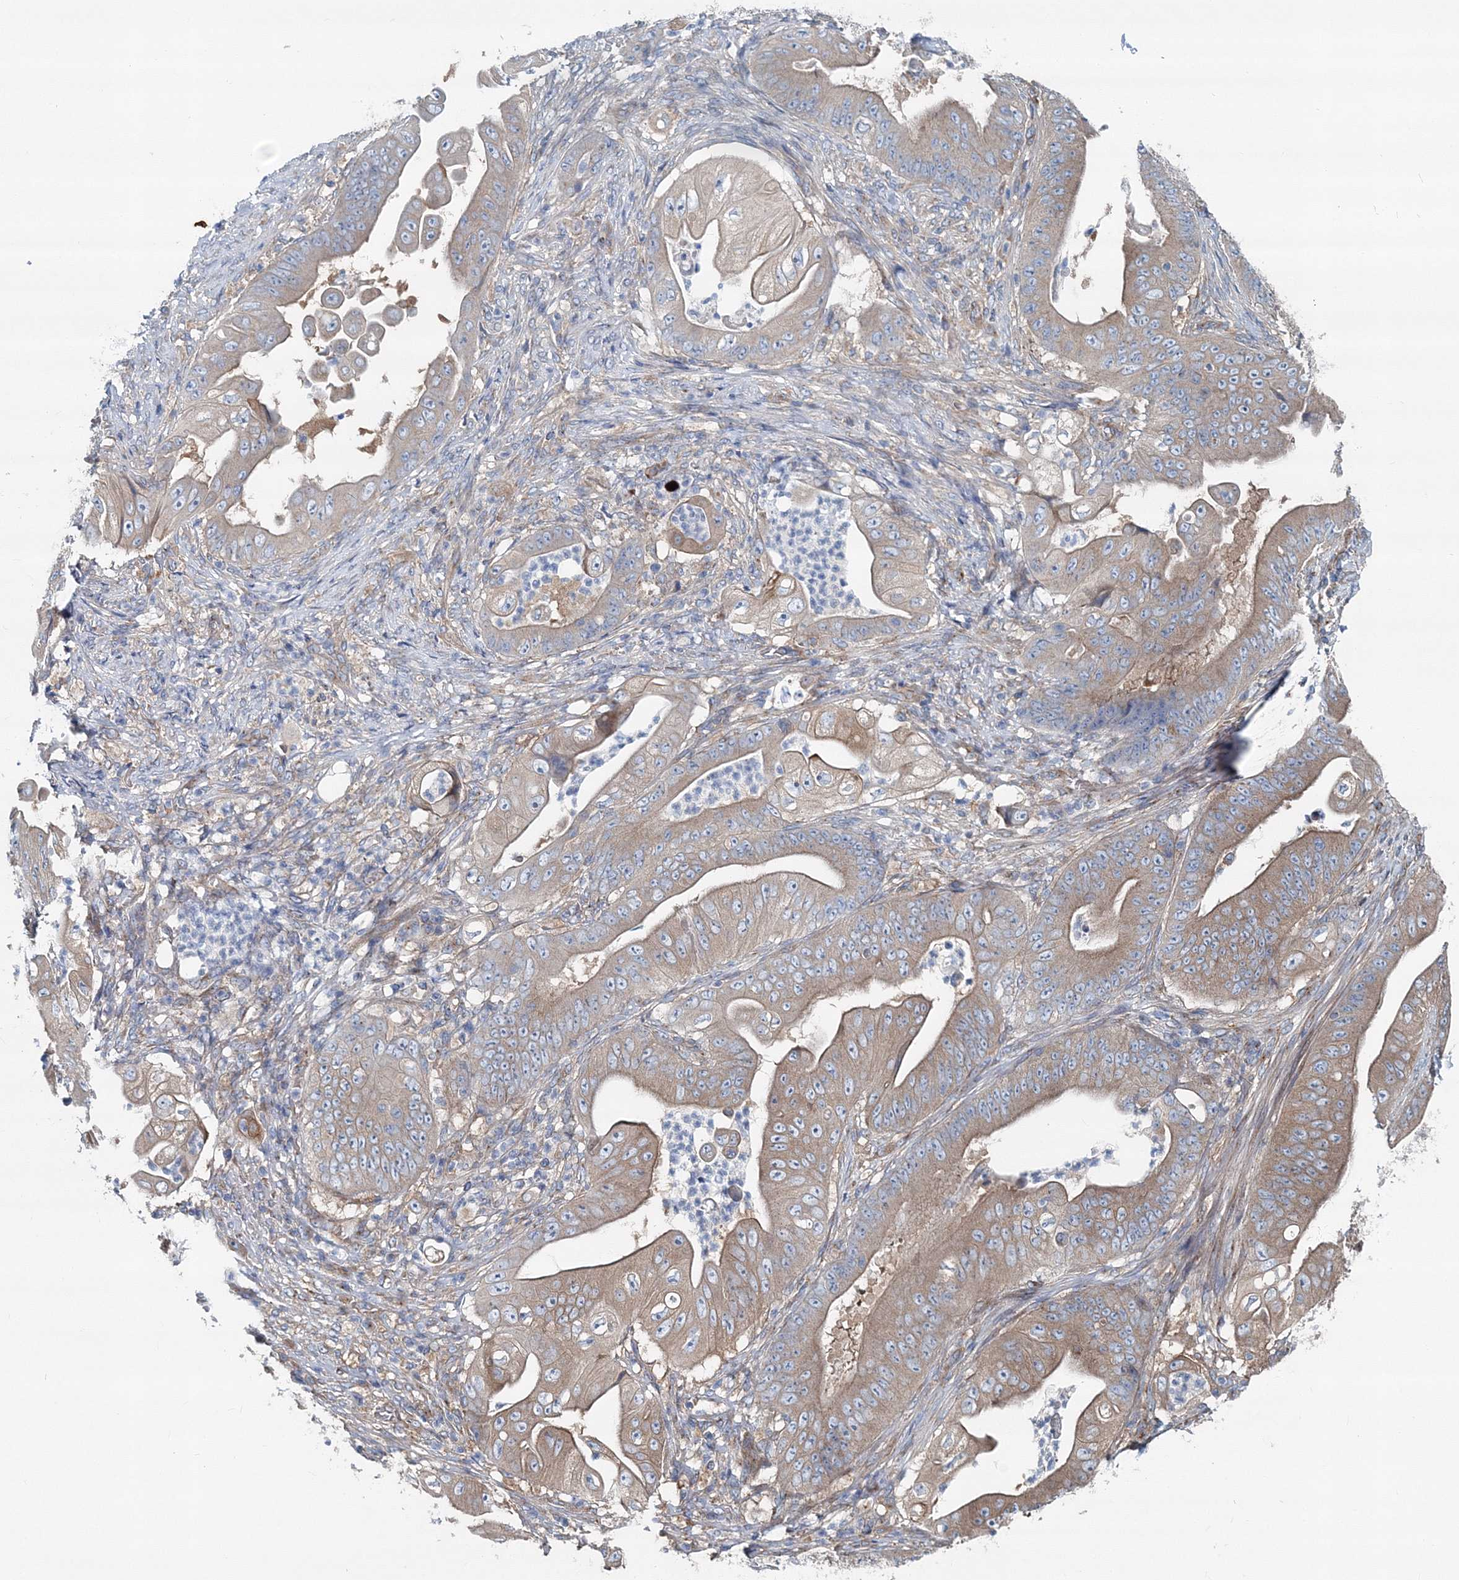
{"staining": {"intensity": "weak", "quantity": ">75%", "location": "cytoplasmic/membranous"}, "tissue": "stomach cancer", "cell_type": "Tumor cells", "image_type": "cancer", "snomed": [{"axis": "morphology", "description": "Adenocarcinoma, NOS"}, {"axis": "topography", "description": "Stomach"}], "caption": "A photomicrograph of stomach adenocarcinoma stained for a protein demonstrates weak cytoplasmic/membranous brown staining in tumor cells.", "gene": "MPHOSPH9", "patient": {"sex": "female", "age": 73}}